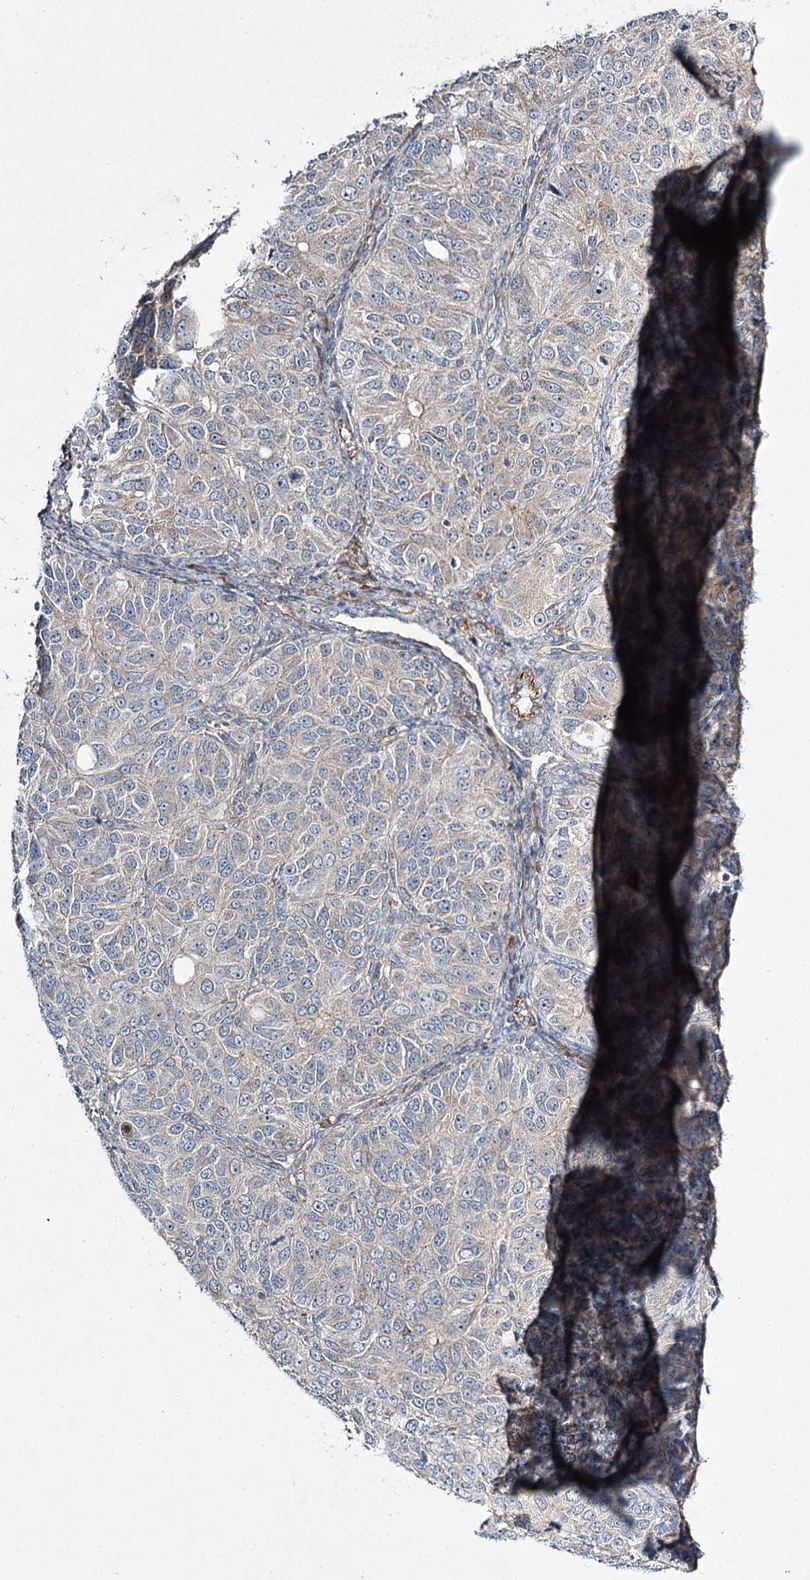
{"staining": {"intensity": "negative", "quantity": "none", "location": "none"}, "tissue": "ovarian cancer", "cell_type": "Tumor cells", "image_type": "cancer", "snomed": [{"axis": "morphology", "description": "Carcinoma, endometroid"}, {"axis": "topography", "description": "Ovary"}], "caption": "Immunohistochemical staining of ovarian endometroid carcinoma displays no significant staining in tumor cells.", "gene": "KIAA0825", "patient": {"sex": "female", "age": 51}}